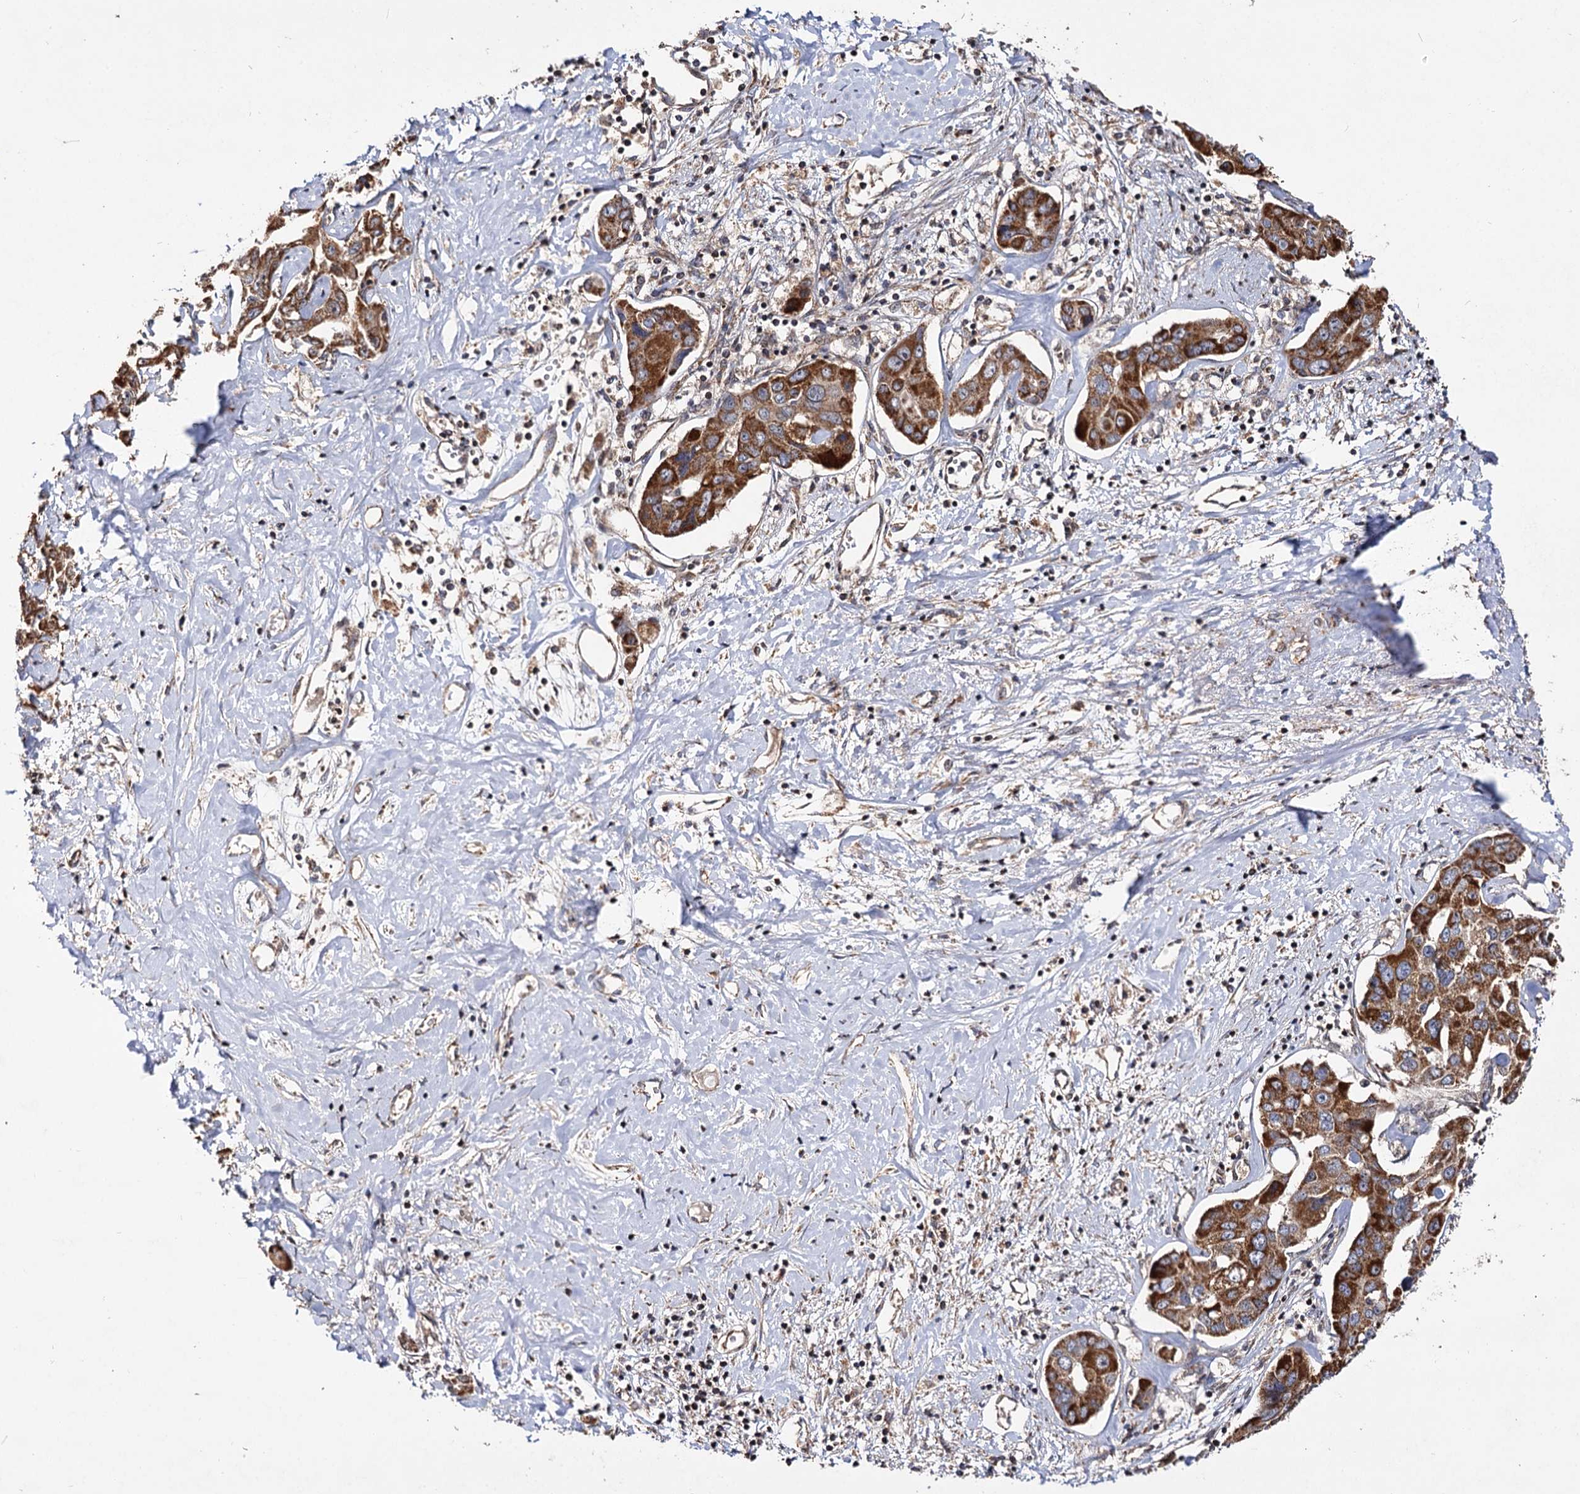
{"staining": {"intensity": "strong", "quantity": ">75%", "location": "cytoplasmic/membranous"}, "tissue": "liver cancer", "cell_type": "Tumor cells", "image_type": "cancer", "snomed": [{"axis": "morphology", "description": "Cholangiocarcinoma"}, {"axis": "topography", "description": "Liver"}], "caption": "Liver cancer stained with IHC displays strong cytoplasmic/membranous staining in approximately >75% of tumor cells. Nuclei are stained in blue.", "gene": "CEP76", "patient": {"sex": "male", "age": 59}}